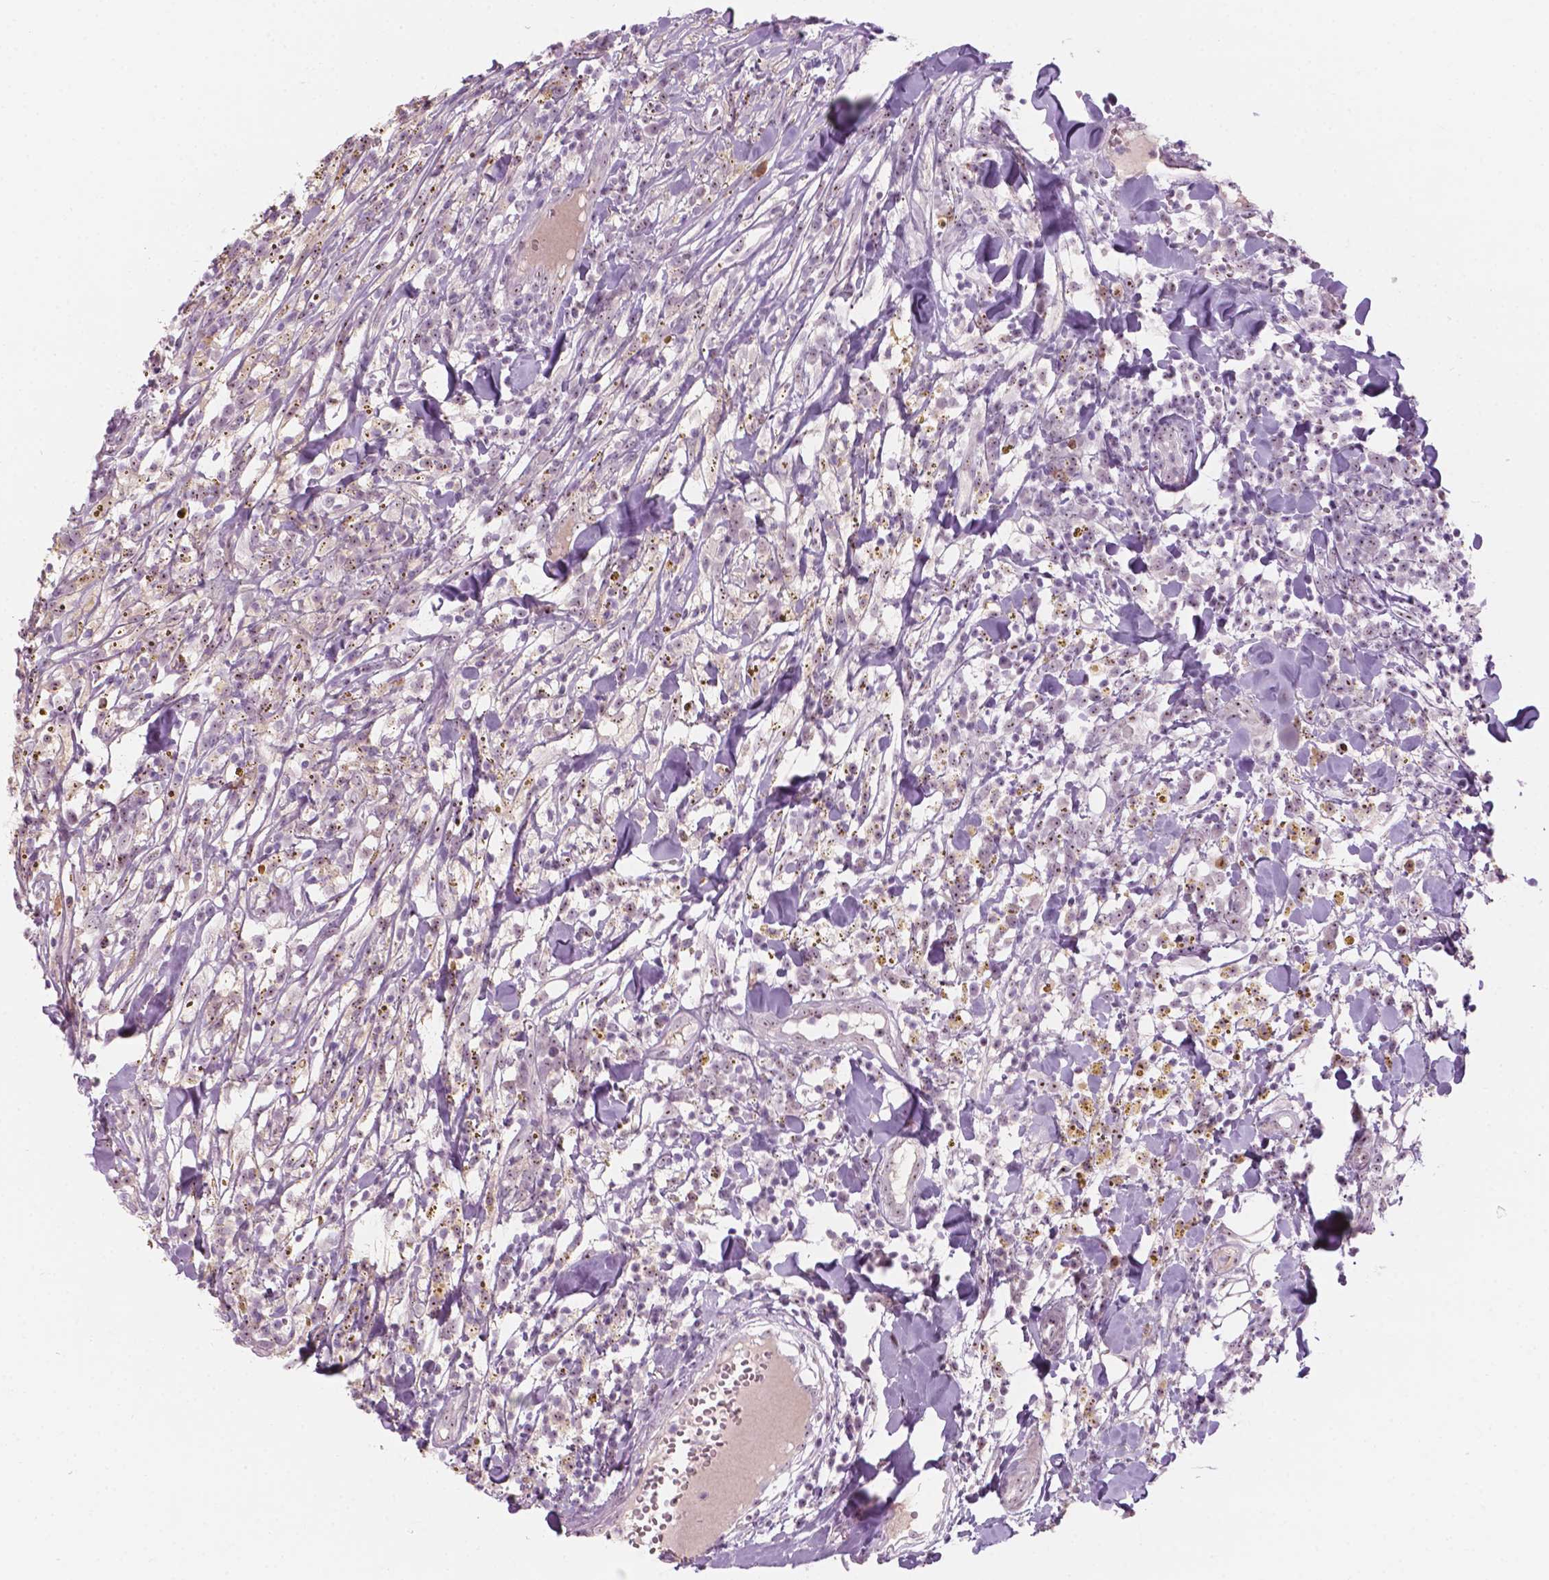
{"staining": {"intensity": "moderate", "quantity": "25%-75%", "location": "nuclear"}, "tissue": "breast cancer", "cell_type": "Tumor cells", "image_type": "cancer", "snomed": [{"axis": "morphology", "description": "Duct carcinoma"}, {"axis": "topography", "description": "Breast"}], "caption": "Immunohistochemical staining of breast cancer (infiltrating ductal carcinoma) displays medium levels of moderate nuclear protein expression in approximately 25%-75% of tumor cells.", "gene": "ZNF853", "patient": {"sex": "female", "age": 30}}